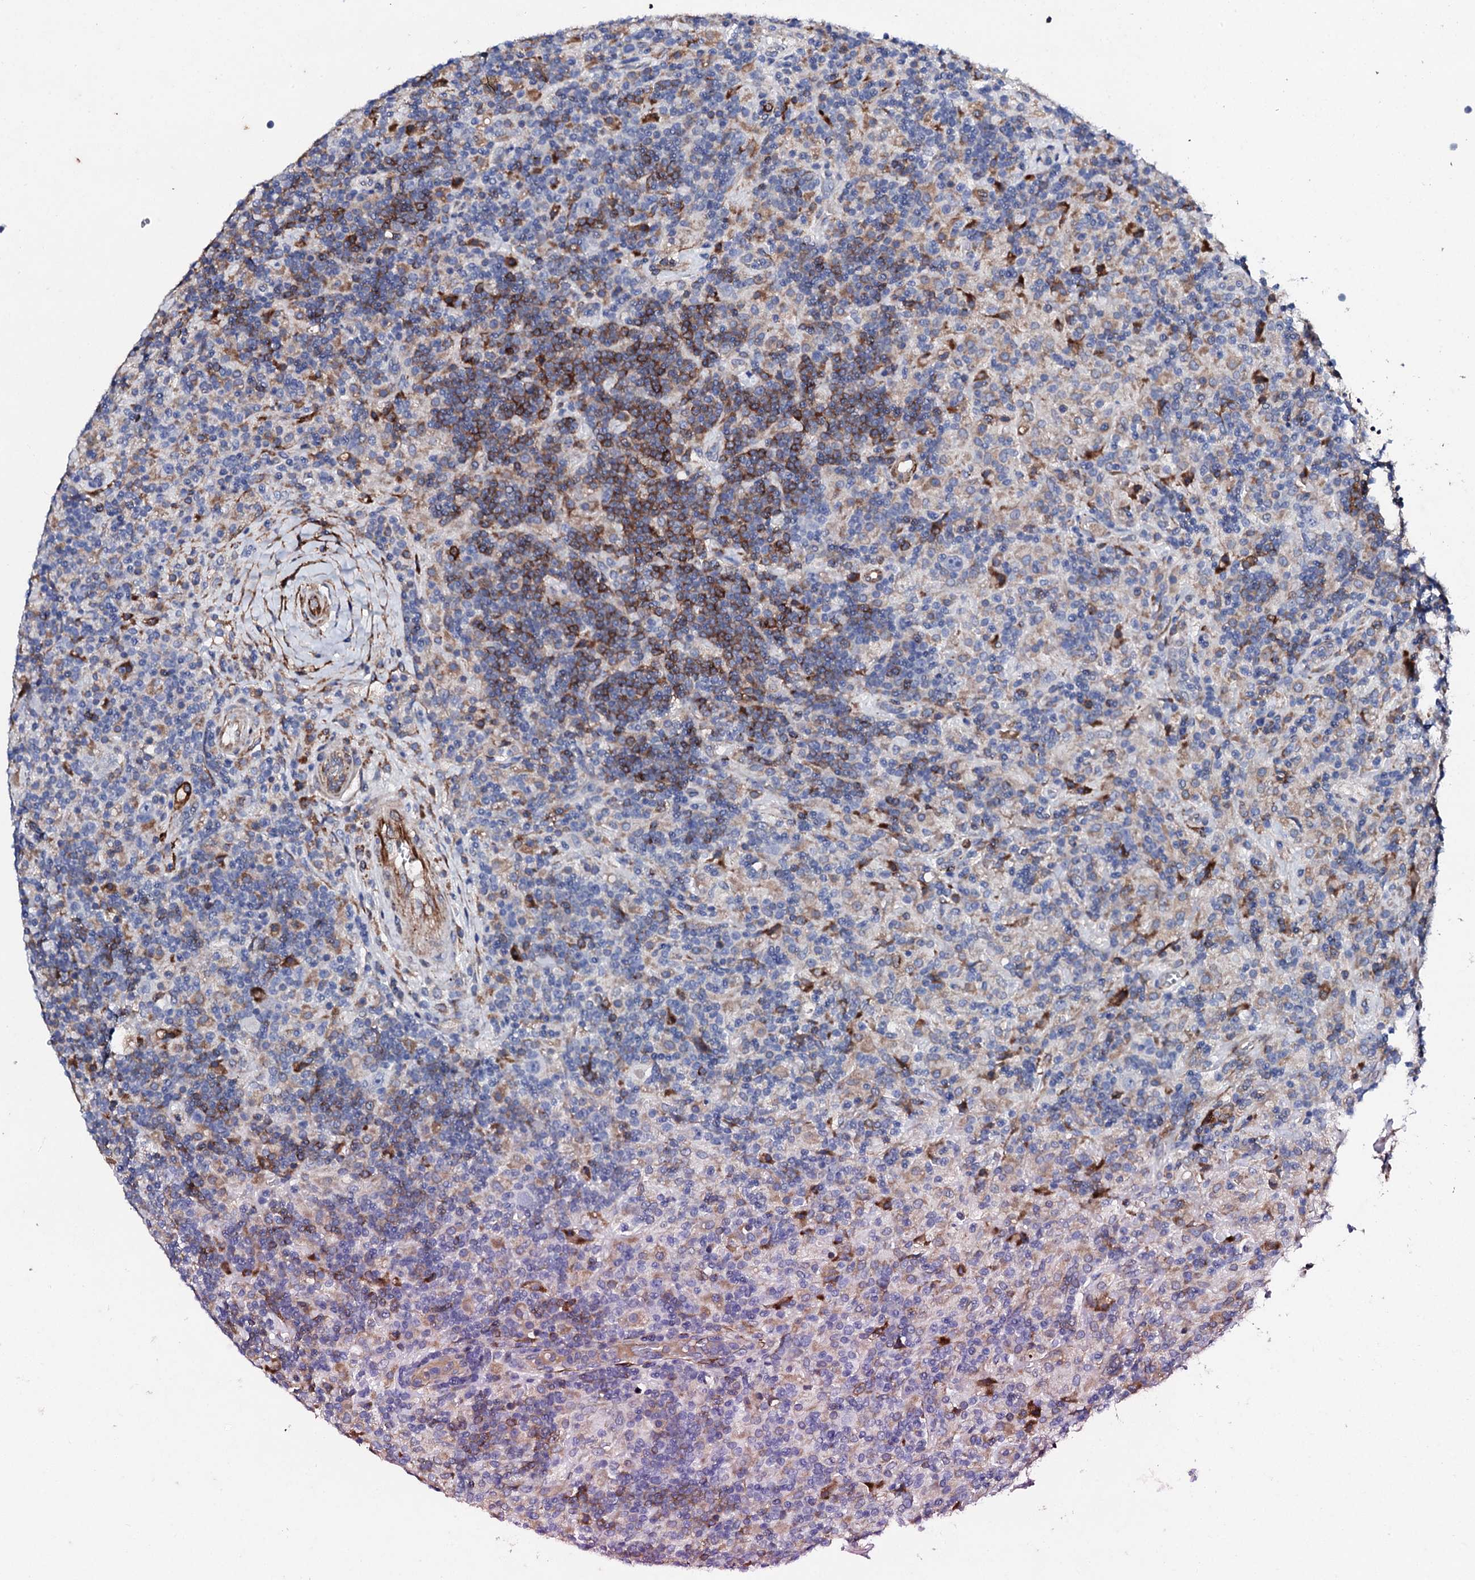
{"staining": {"intensity": "negative", "quantity": "none", "location": "none"}, "tissue": "lymphoma", "cell_type": "Tumor cells", "image_type": "cancer", "snomed": [{"axis": "morphology", "description": "Hodgkin's disease, NOS"}, {"axis": "topography", "description": "Lymph node"}], "caption": "Lymphoma was stained to show a protein in brown. There is no significant staining in tumor cells.", "gene": "DBX1", "patient": {"sex": "male", "age": 70}}